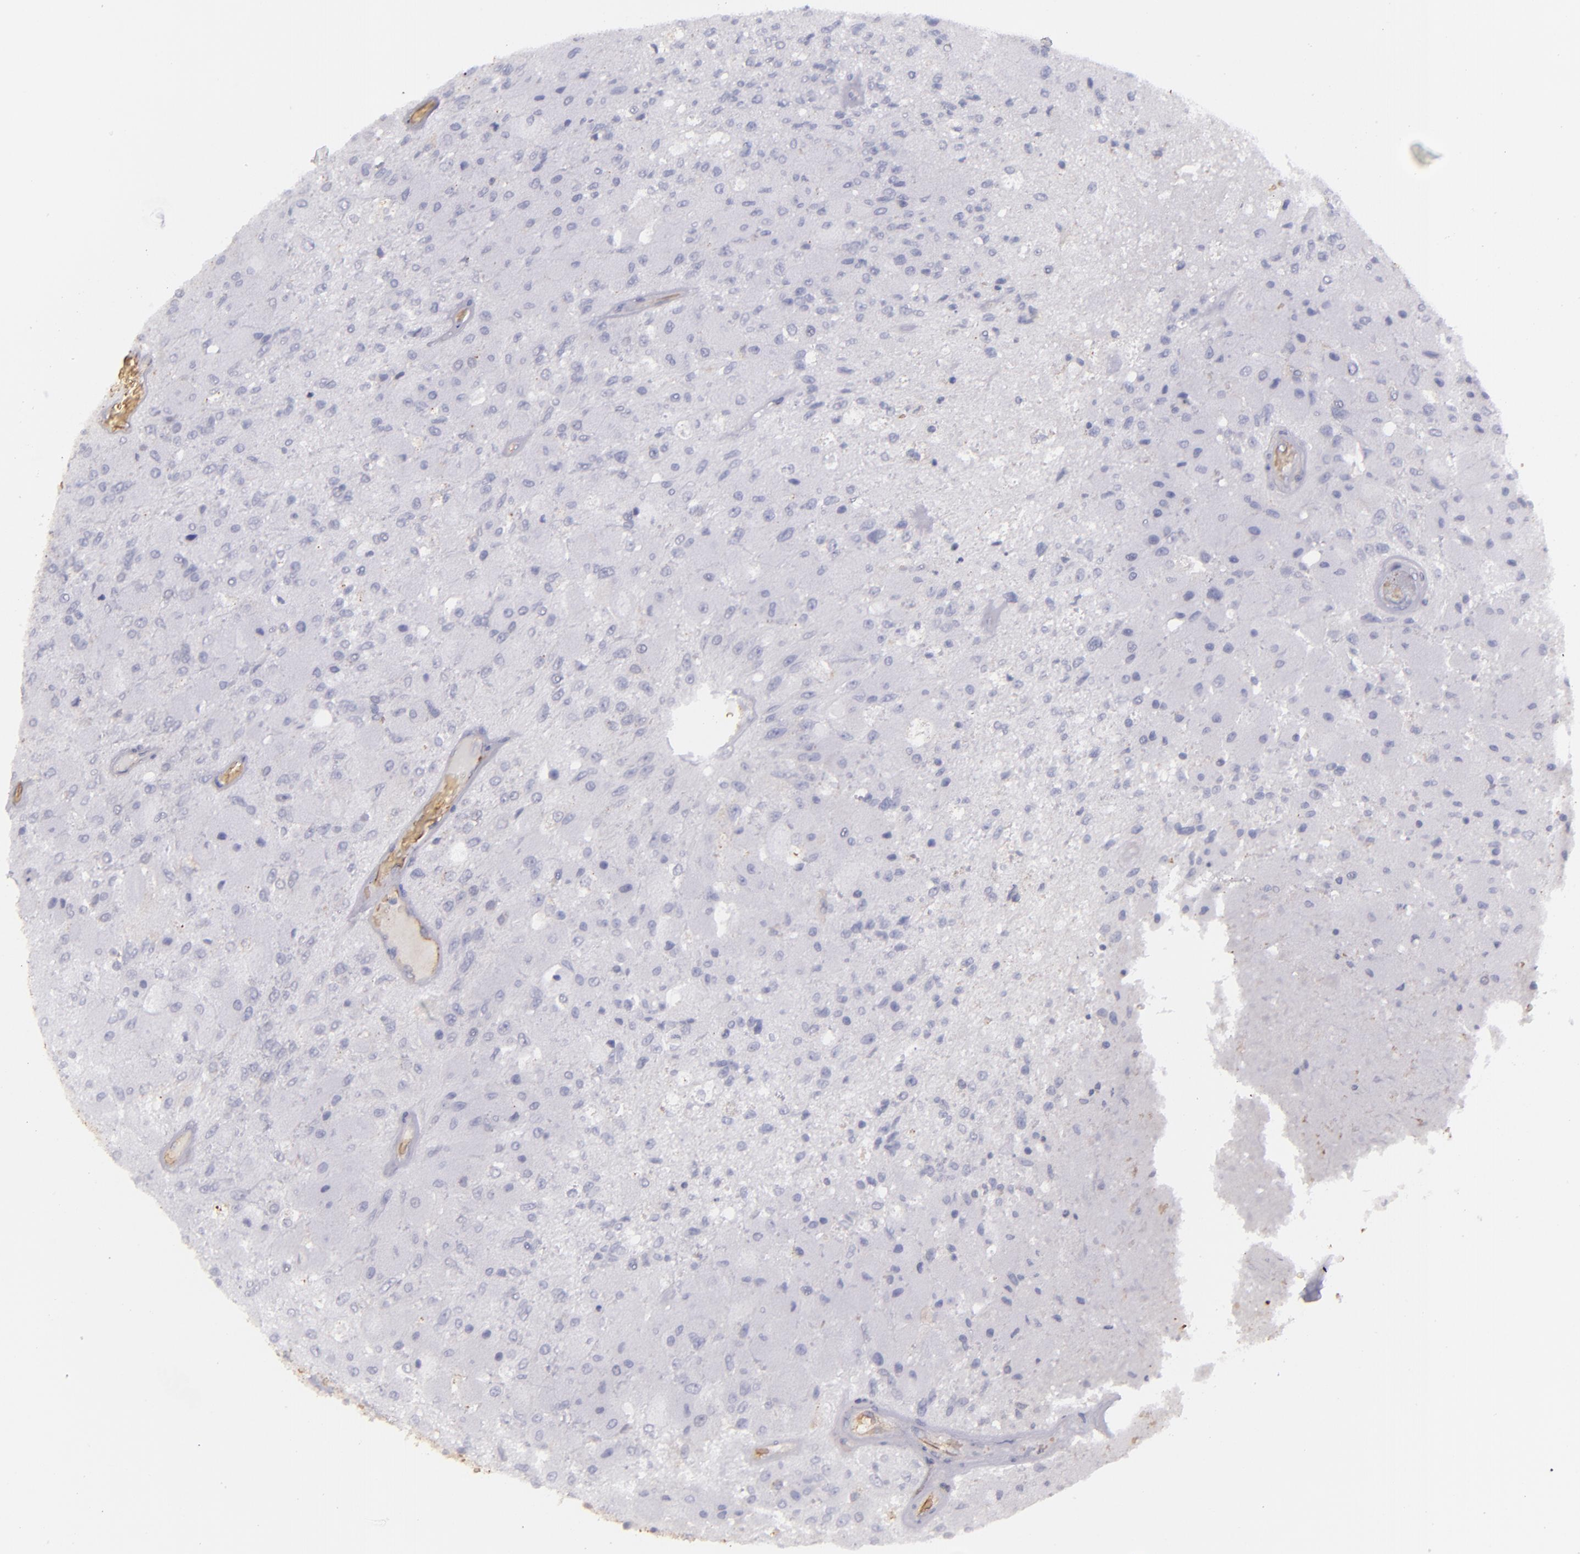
{"staining": {"intensity": "negative", "quantity": "none", "location": "none"}, "tissue": "glioma", "cell_type": "Tumor cells", "image_type": "cancer", "snomed": [{"axis": "morphology", "description": "Normal tissue, NOS"}, {"axis": "morphology", "description": "Glioma, malignant, High grade"}, {"axis": "topography", "description": "Cerebral cortex"}], "caption": "This photomicrograph is of glioma stained with immunohistochemistry (IHC) to label a protein in brown with the nuclei are counter-stained blue. There is no positivity in tumor cells.", "gene": "ACE", "patient": {"sex": "male", "age": 77}}